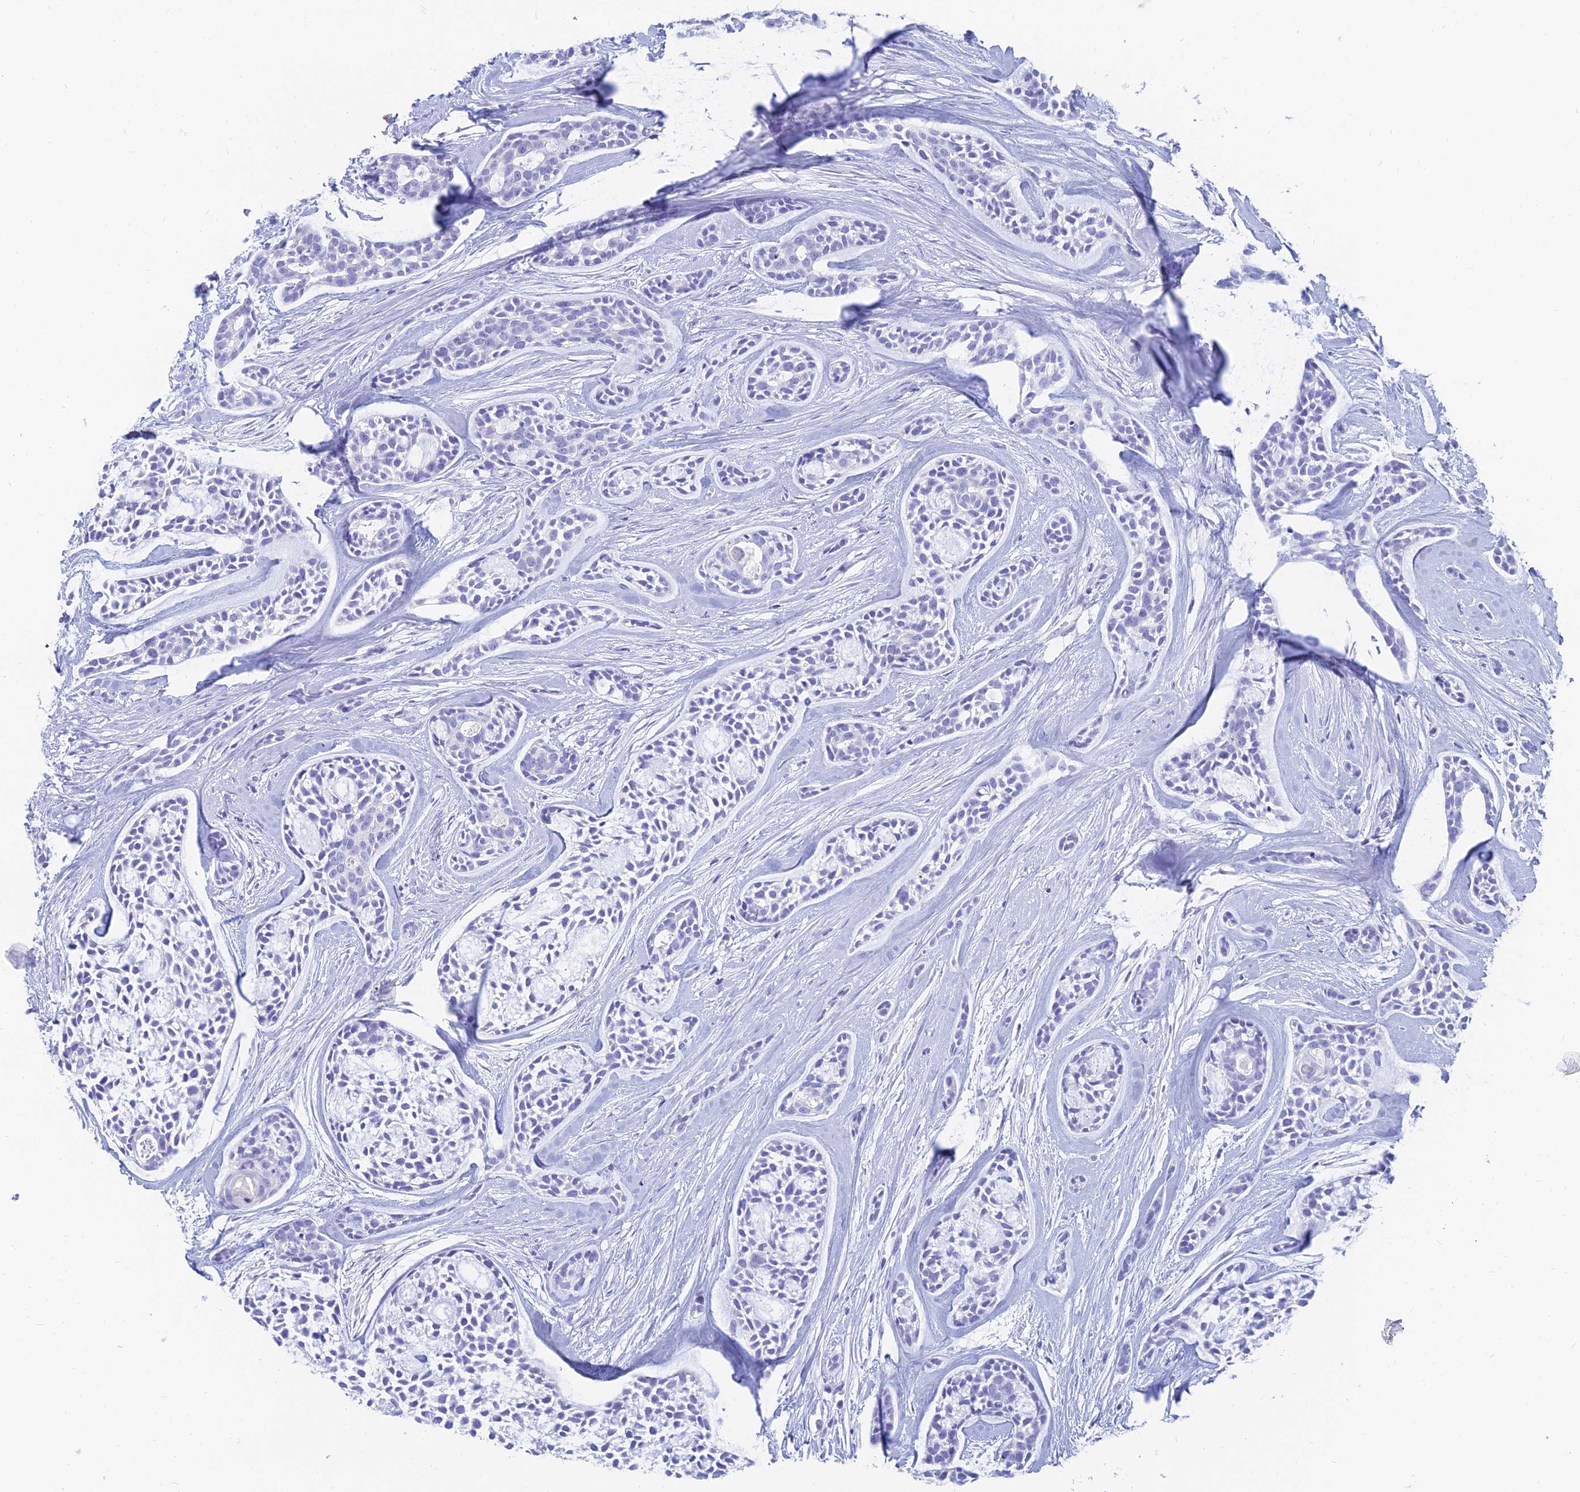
{"staining": {"intensity": "negative", "quantity": "none", "location": "none"}, "tissue": "head and neck cancer", "cell_type": "Tumor cells", "image_type": "cancer", "snomed": [{"axis": "morphology", "description": "Adenocarcinoma, NOS"}, {"axis": "topography", "description": "Subcutis"}, {"axis": "topography", "description": "Head-Neck"}], "caption": "Tumor cells are negative for brown protein staining in head and neck cancer (adenocarcinoma).", "gene": "SLC36A2", "patient": {"sex": "female", "age": 73}}